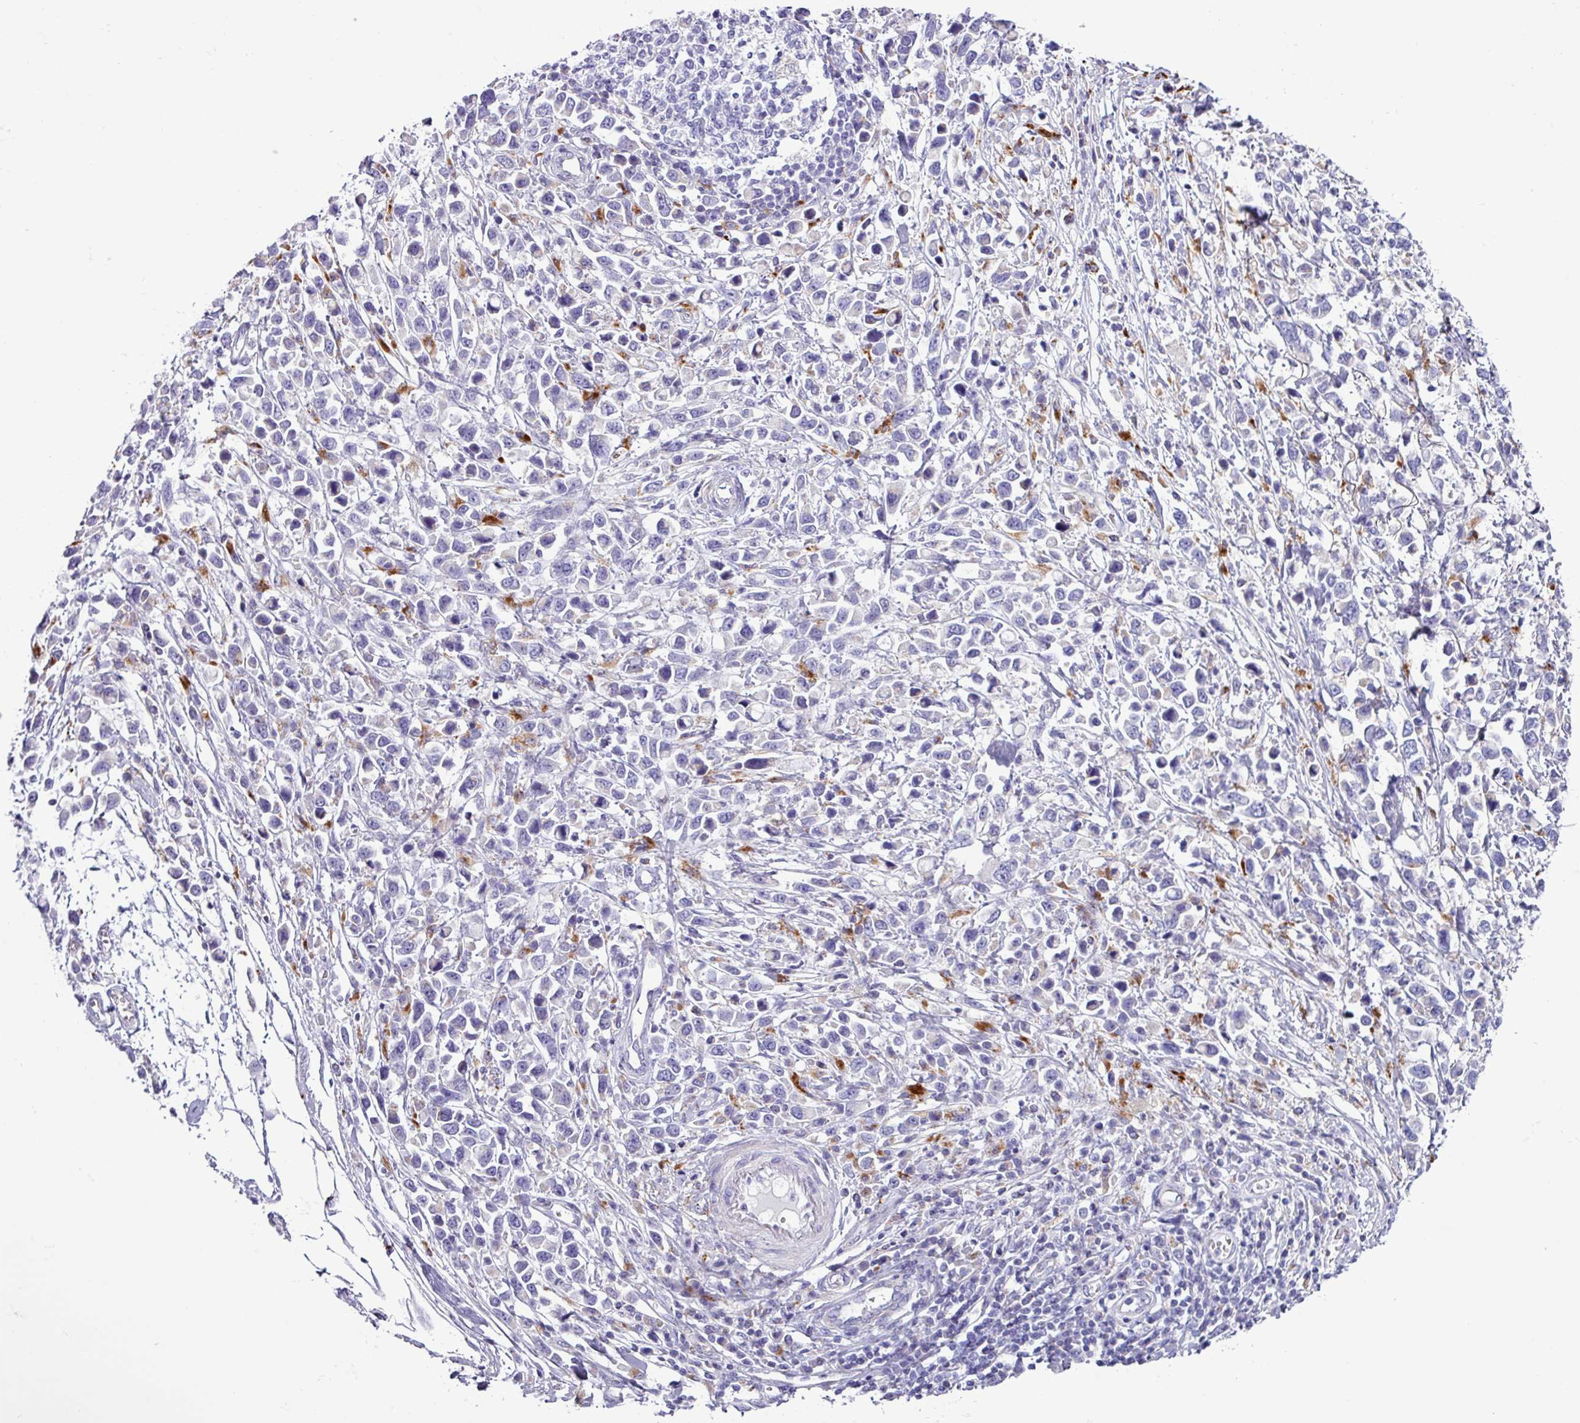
{"staining": {"intensity": "negative", "quantity": "none", "location": "none"}, "tissue": "stomach cancer", "cell_type": "Tumor cells", "image_type": "cancer", "snomed": [{"axis": "morphology", "description": "Adenocarcinoma, NOS"}, {"axis": "topography", "description": "Stomach"}], "caption": "This is an IHC micrograph of human adenocarcinoma (stomach). There is no positivity in tumor cells.", "gene": "AMIGO2", "patient": {"sex": "female", "age": 81}}